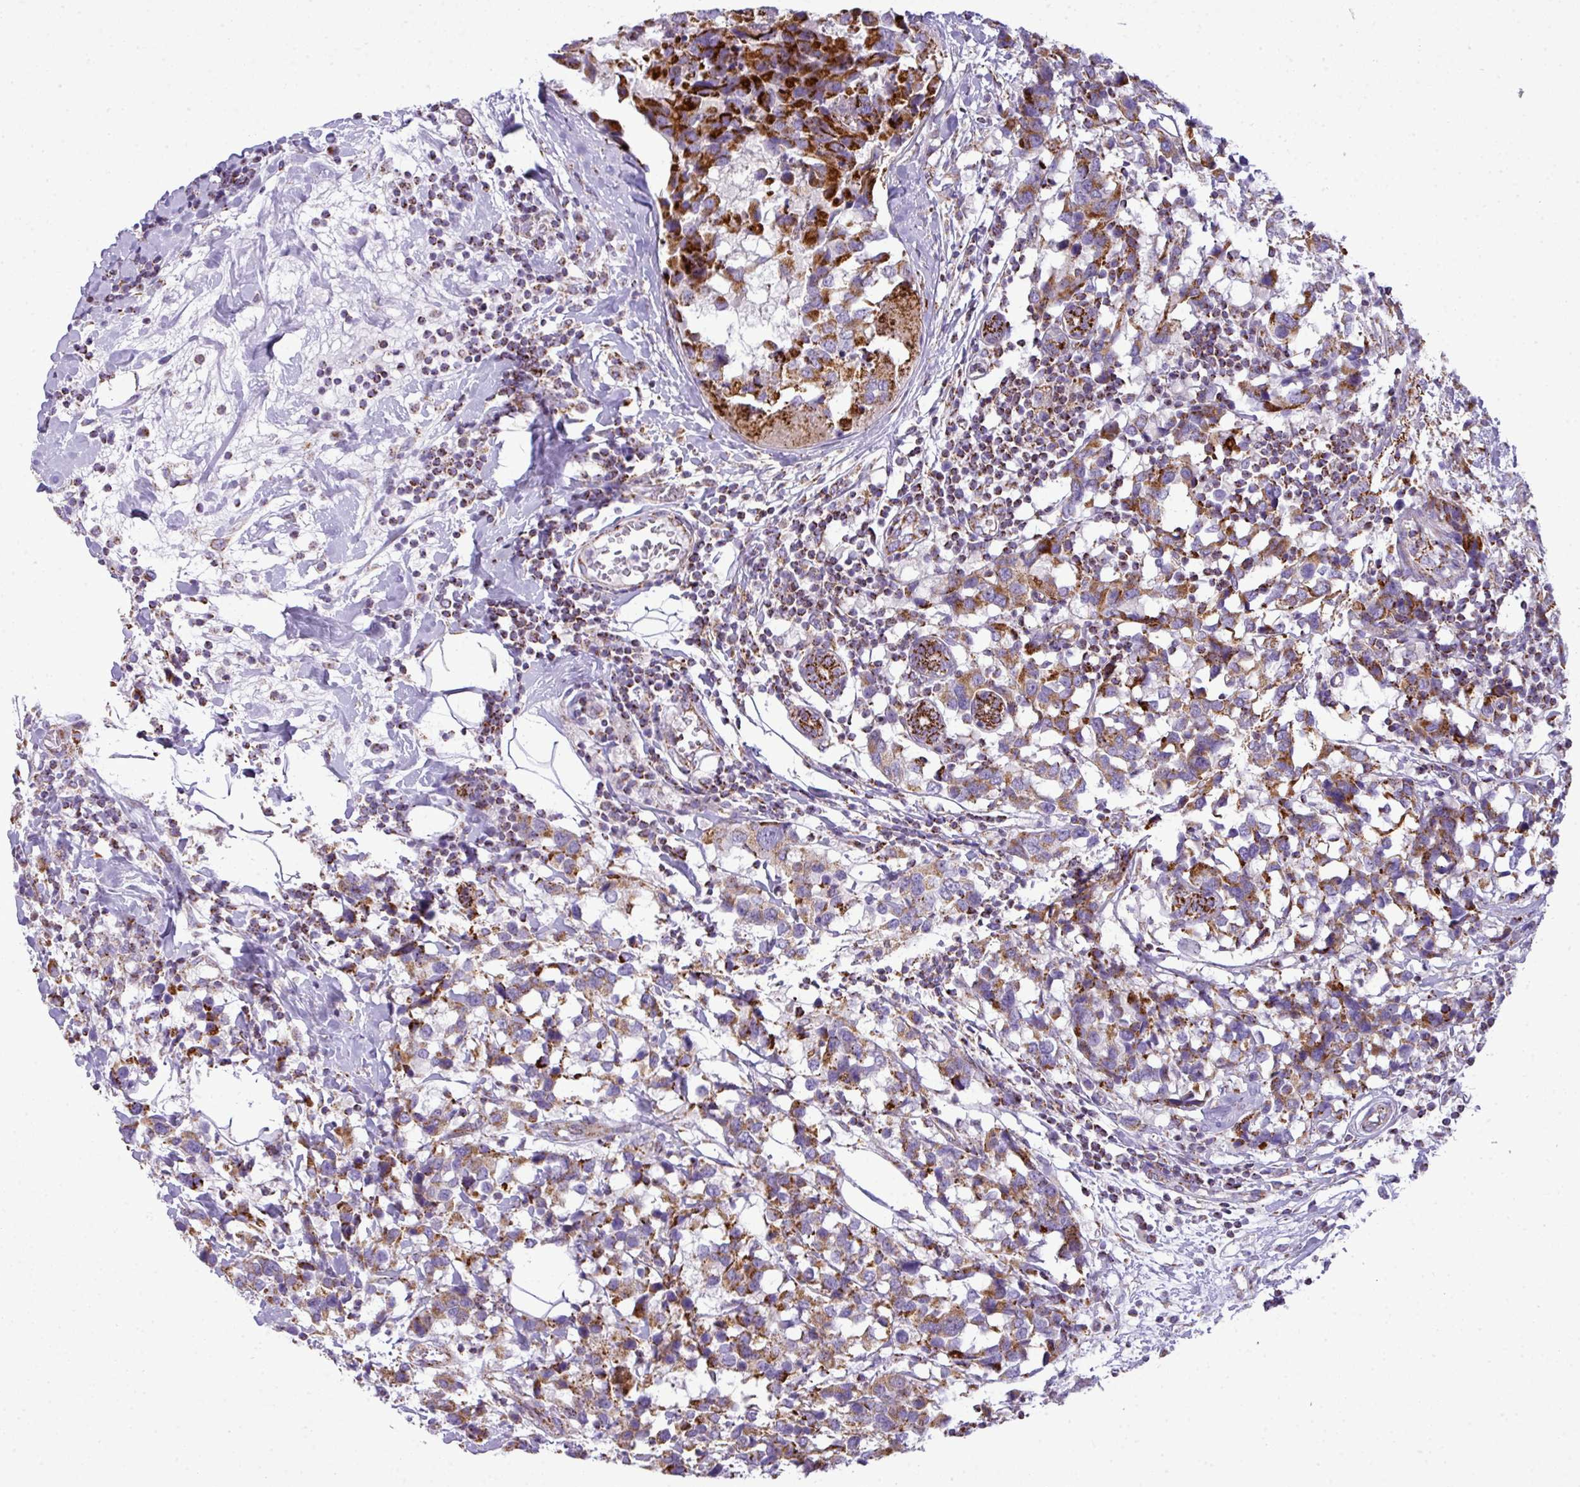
{"staining": {"intensity": "moderate", "quantity": ">75%", "location": "cytoplasmic/membranous"}, "tissue": "breast cancer", "cell_type": "Tumor cells", "image_type": "cancer", "snomed": [{"axis": "morphology", "description": "Lobular carcinoma"}, {"axis": "topography", "description": "Breast"}], "caption": "Tumor cells show medium levels of moderate cytoplasmic/membranous staining in approximately >75% of cells in breast lobular carcinoma. The staining is performed using DAB (3,3'-diaminobenzidine) brown chromogen to label protein expression. The nuclei are counter-stained blue using hematoxylin.", "gene": "ZNF81", "patient": {"sex": "female", "age": 59}}